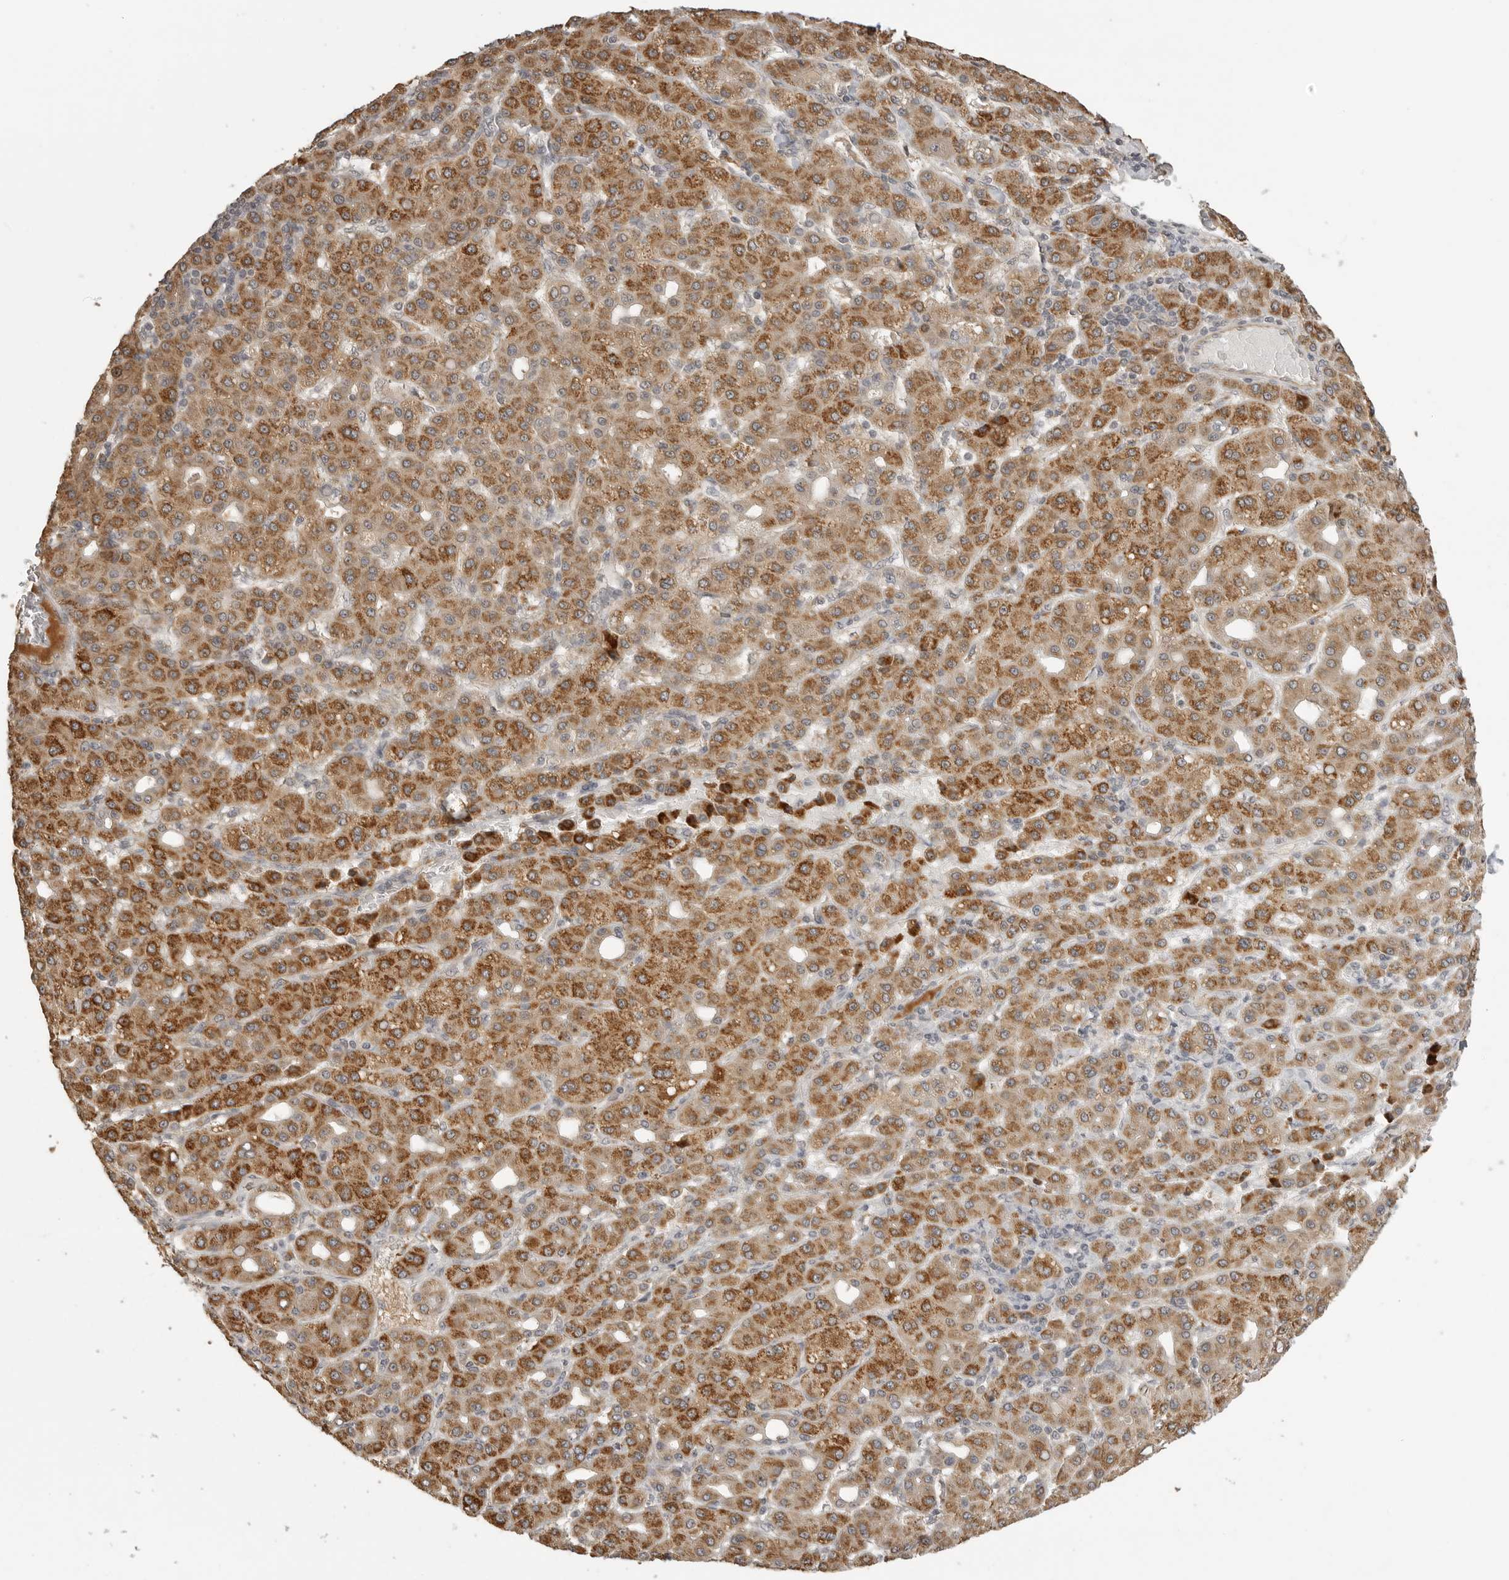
{"staining": {"intensity": "moderate", "quantity": ">75%", "location": "cytoplasmic/membranous"}, "tissue": "liver cancer", "cell_type": "Tumor cells", "image_type": "cancer", "snomed": [{"axis": "morphology", "description": "Carcinoma, Hepatocellular, NOS"}, {"axis": "topography", "description": "Liver"}], "caption": "Liver hepatocellular carcinoma was stained to show a protein in brown. There is medium levels of moderate cytoplasmic/membranous positivity in approximately >75% of tumor cells.", "gene": "SMG8", "patient": {"sex": "male", "age": 65}}